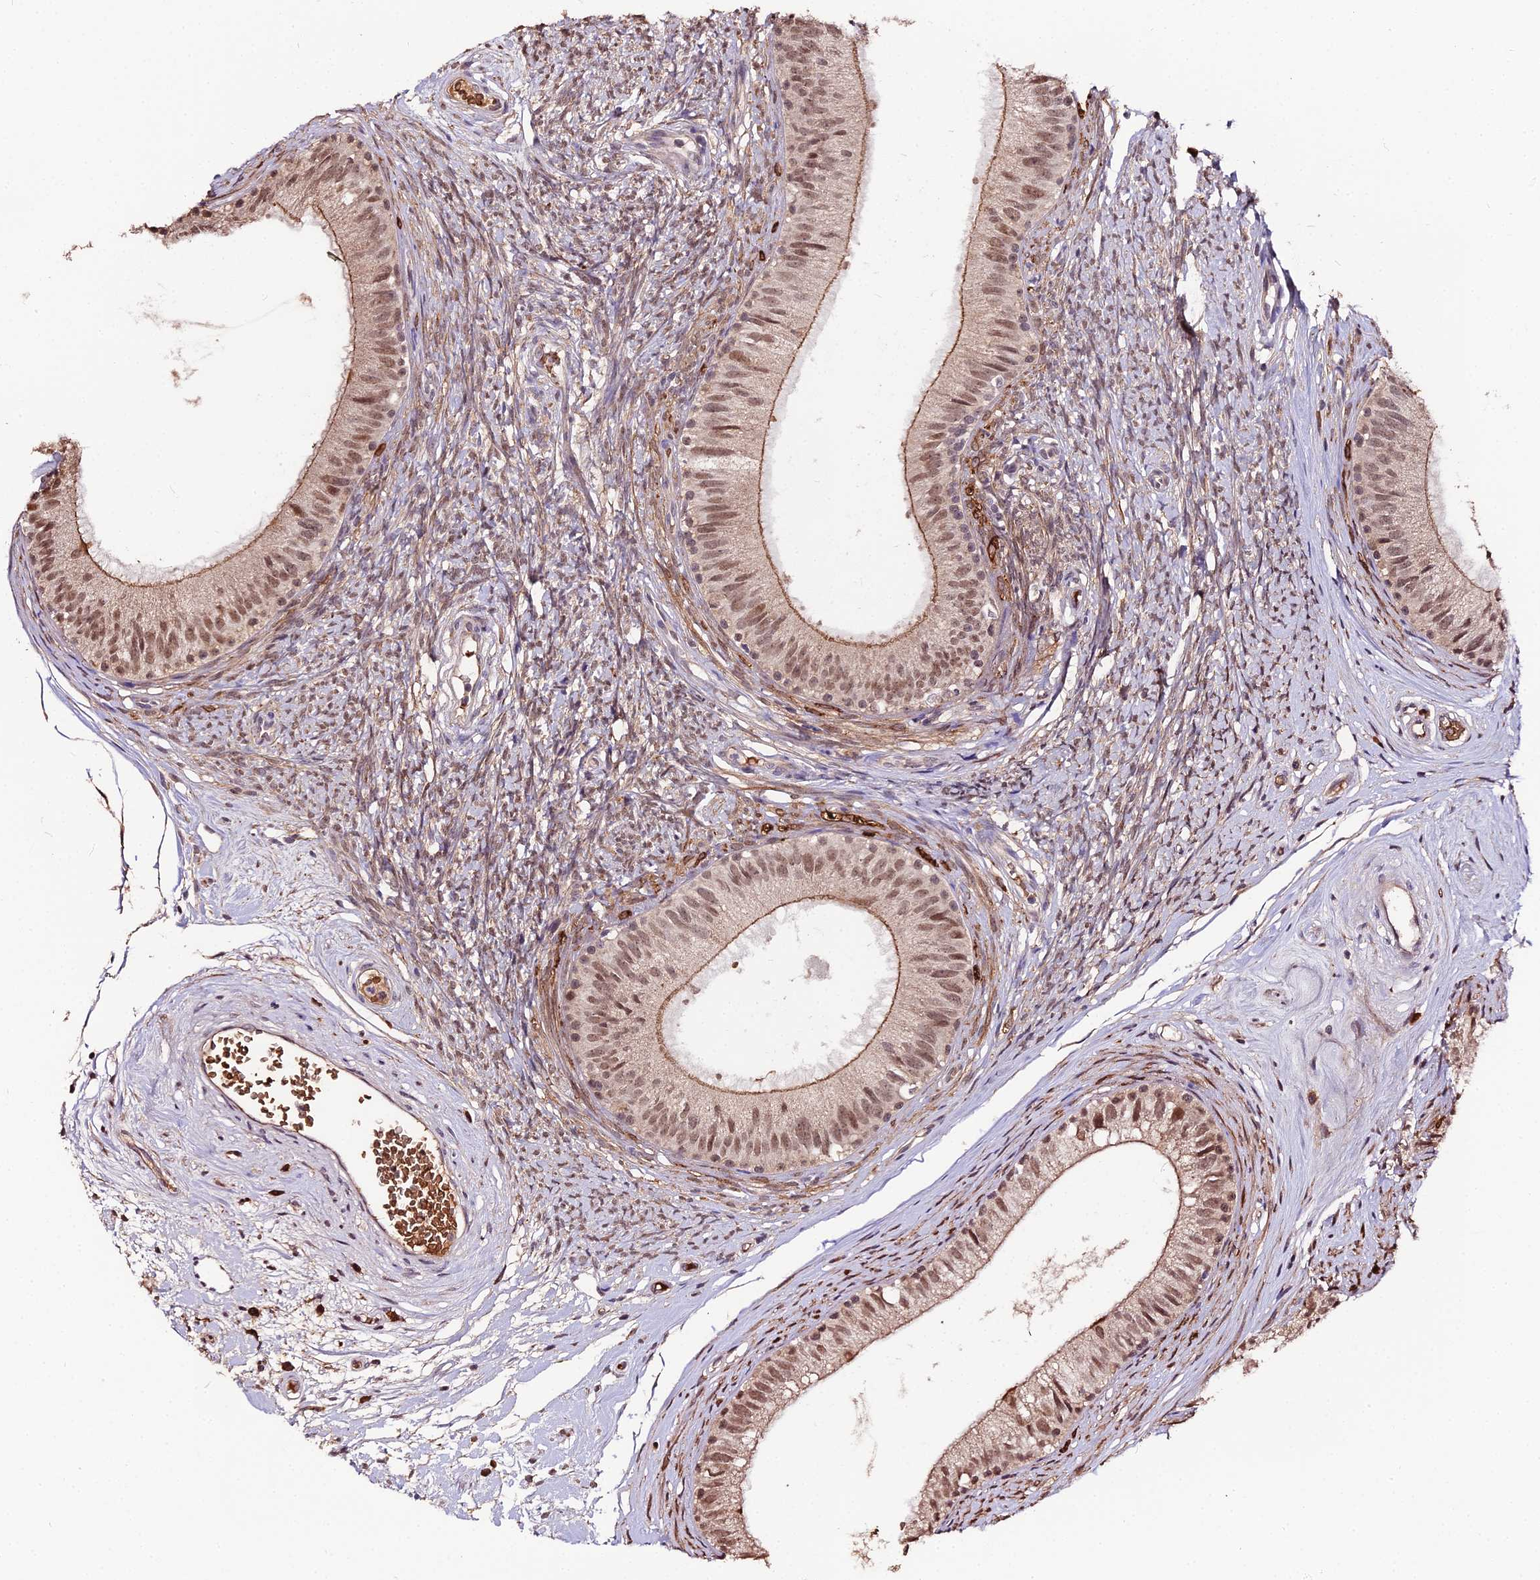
{"staining": {"intensity": "moderate", "quantity": ">75%", "location": "cytoplasmic/membranous,nuclear"}, "tissue": "epididymis", "cell_type": "Glandular cells", "image_type": "normal", "snomed": [{"axis": "morphology", "description": "Normal tissue, NOS"}, {"axis": "topography", "description": "Epididymis"}], "caption": "IHC of normal epididymis reveals medium levels of moderate cytoplasmic/membranous,nuclear positivity in approximately >75% of glandular cells. The staining was performed using DAB (3,3'-diaminobenzidine) to visualize the protein expression in brown, while the nuclei were stained in blue with hematoxylin (Magnification: 20x).", "gene": "ZDBF2", "patient": {"sex": "male", "age": 74}}